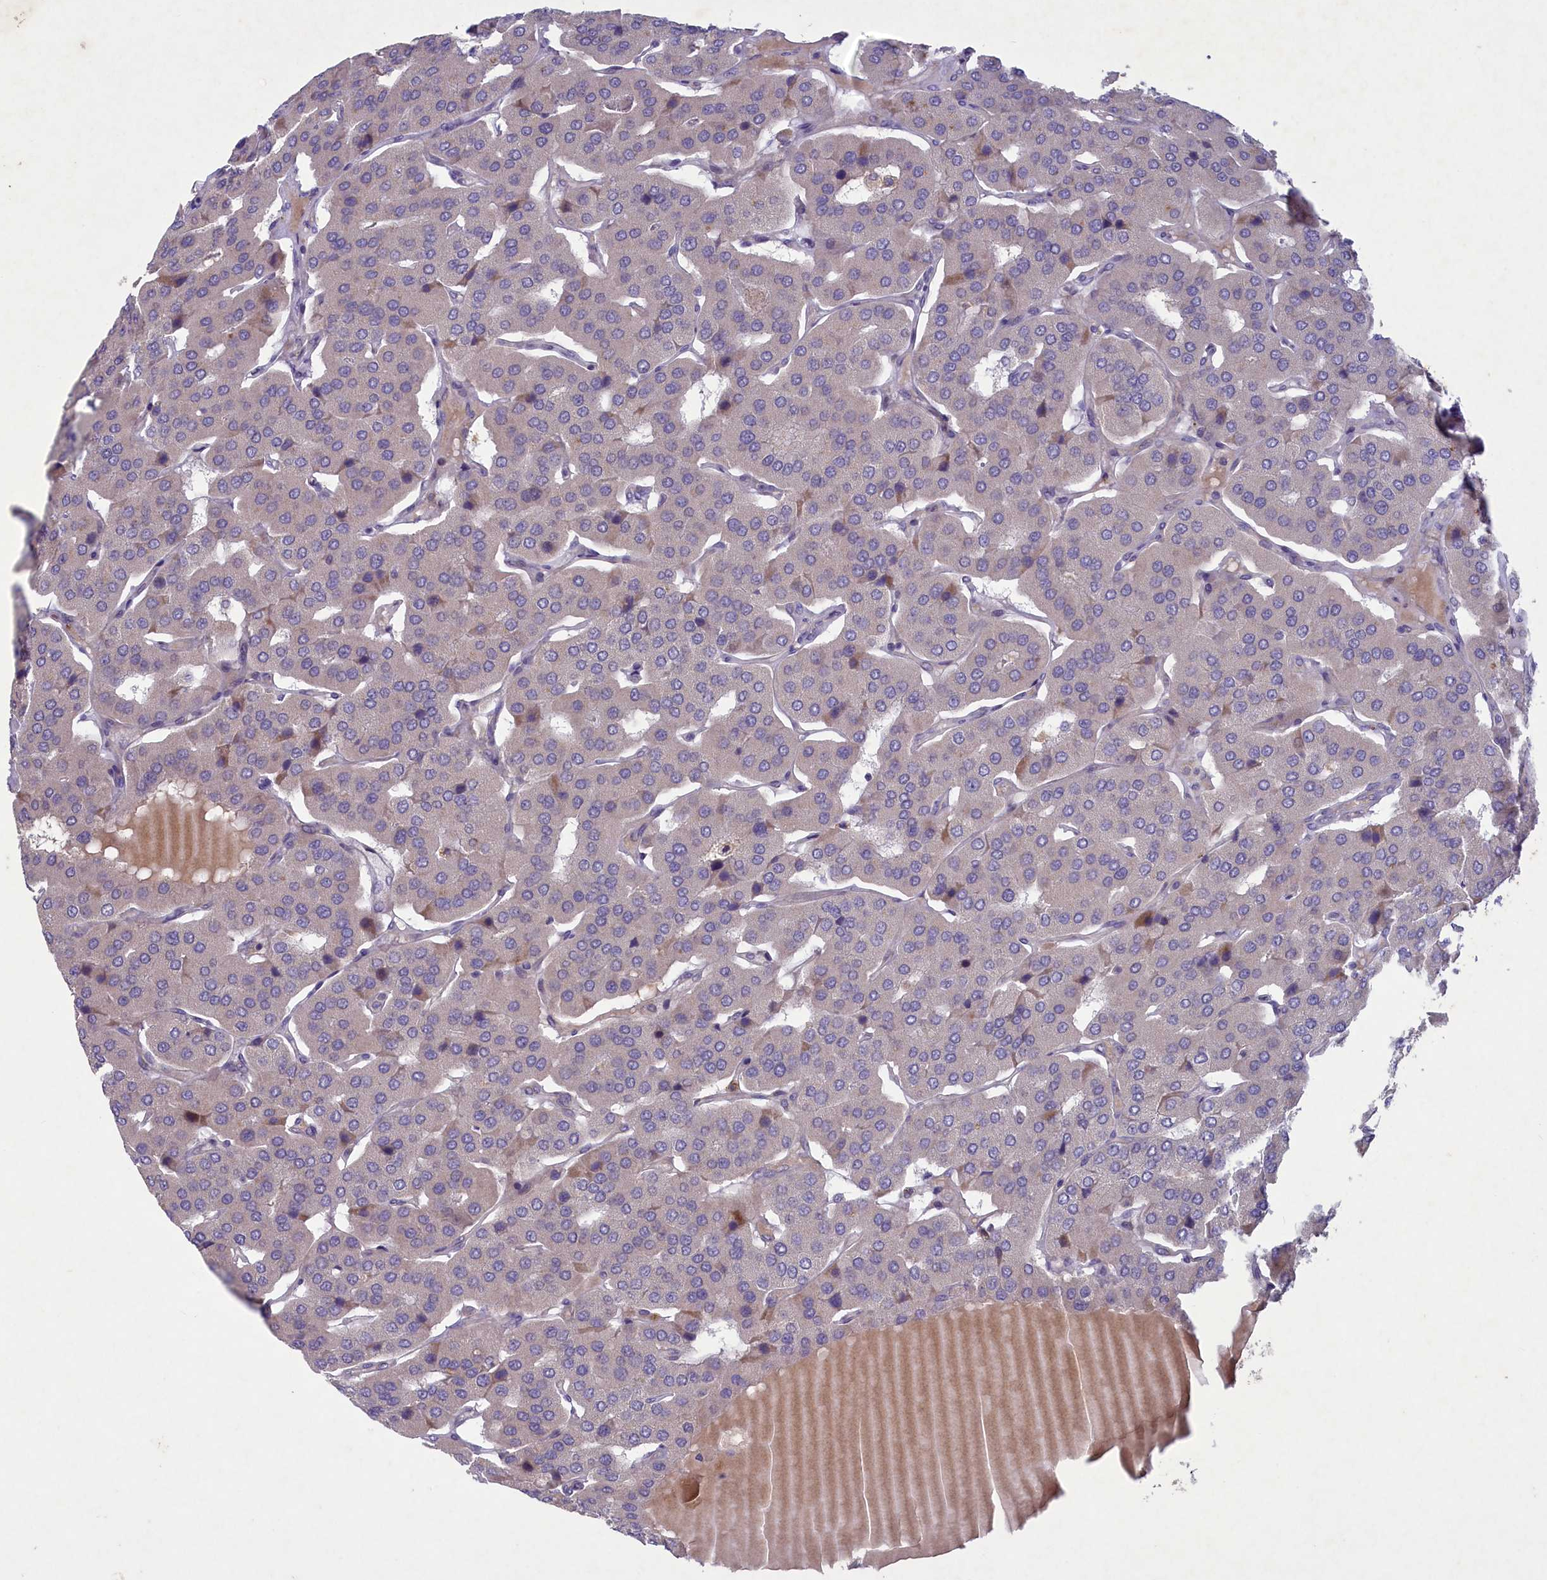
{"staining": {"intensity": "negative", "quantity": "none", "location": "none"}, "tissue": "parathyroid gland", "cell_type": "Glandular cells", "image_type": "normal", "snomed": [{"axis": "morphology", "description": "Normal tissue, NOS"}, {"axis": "morphology", "description": "Adenoma, NOS"}, {"axis": "topography", "description": "Parathyroid gland"}], "caption": "Protein analysis of unremarkable parathyroid gland demonstrates no significant staining in glandular cells.", "gene": "PLEKHG6", "patient": {"sex": "female", "age": 86}}